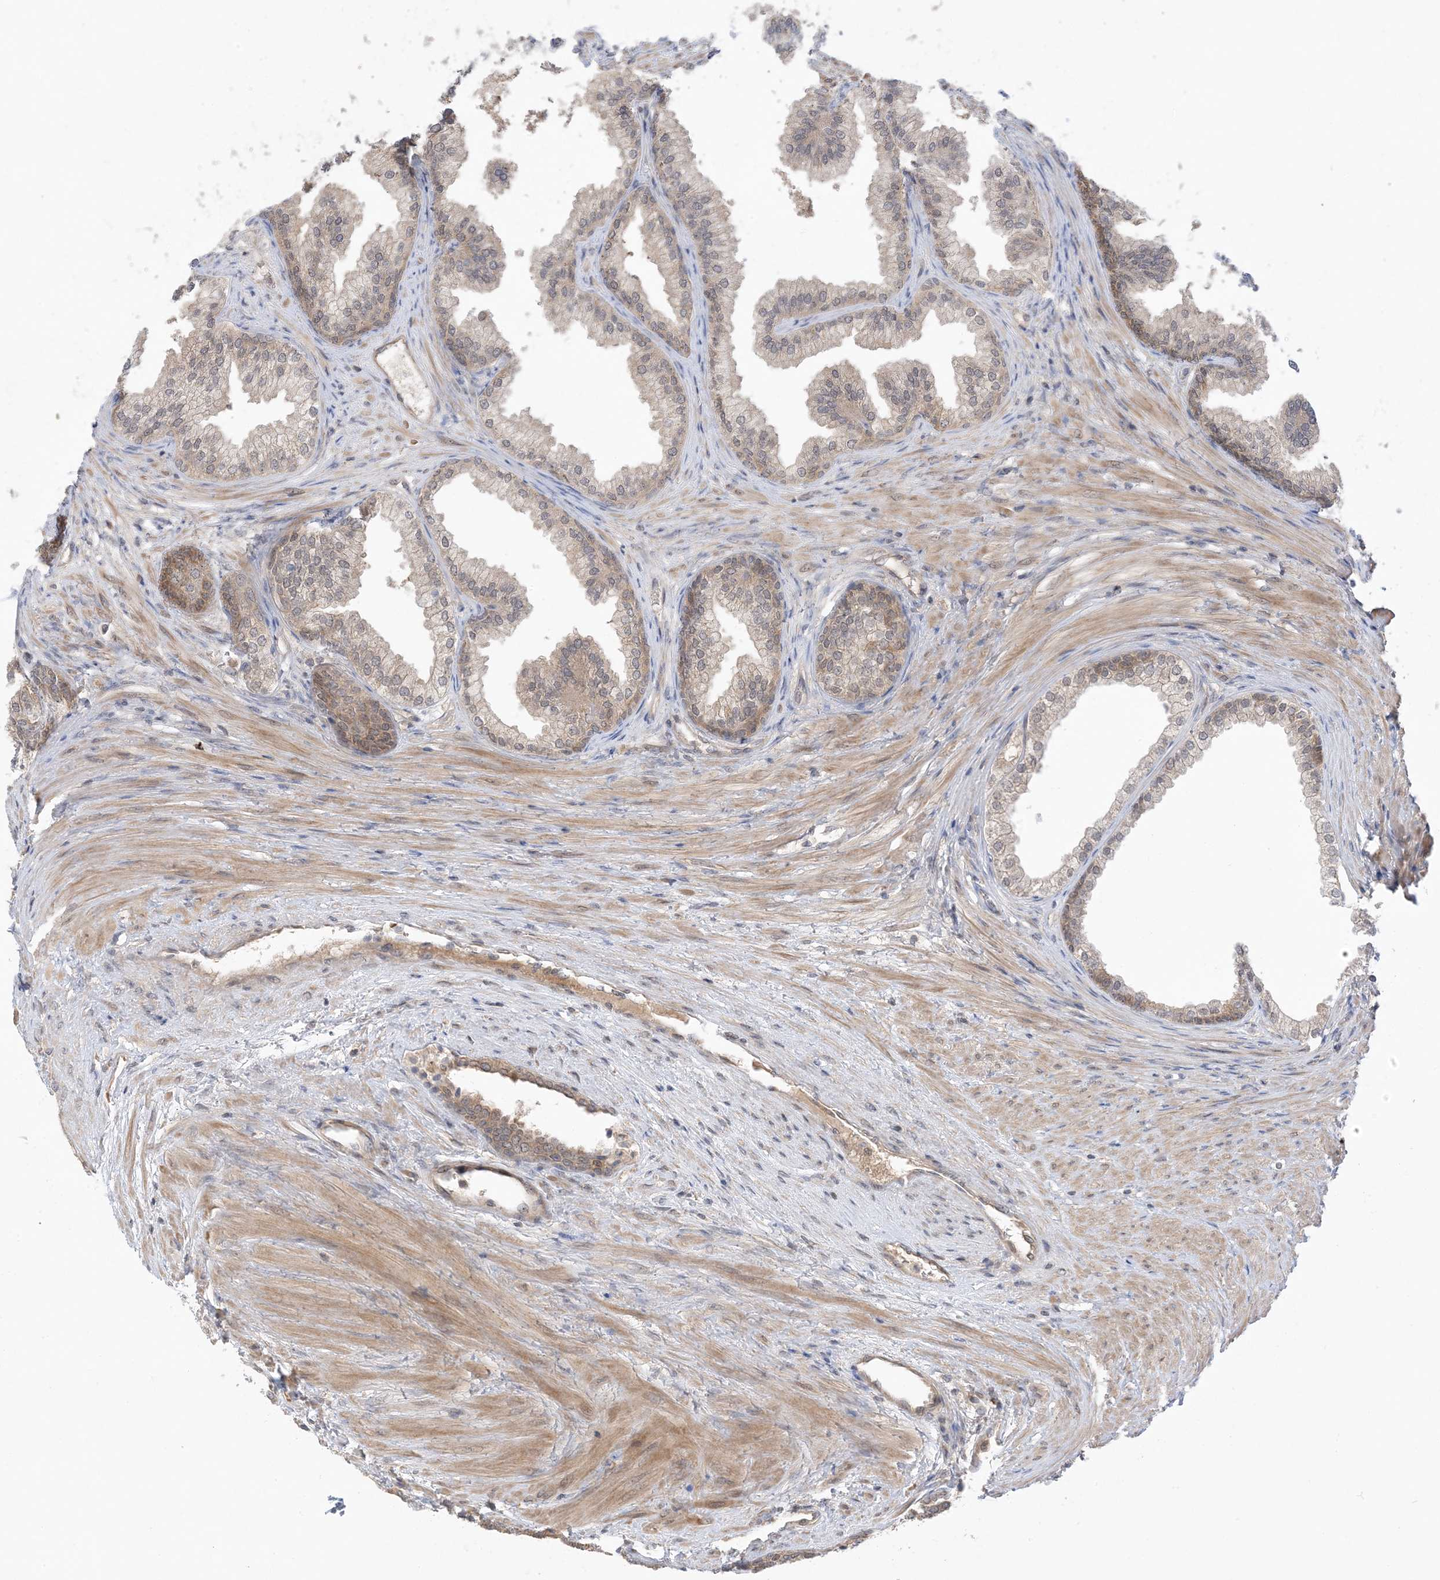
{"staining": {"intensity": "moderate", "quantity": "25%-75%", "location": "cytoplasmic/membranous"}, "tissue": "prostate", "cell_type": "Glandular cells", "image_type": "normal", "snomed": [{"axis": "morphology", "description": "Normal tissue, NOS"}, {"axis": "topography", "description": "Prostate"}], "caption": "Protein analysis of normal prostate displays moderate cytoplasmic/membranous staining in approximately 25%-75% of glandular cells.", "gene": "WDR26", "patient": {"sex": "male", "age": 76}}